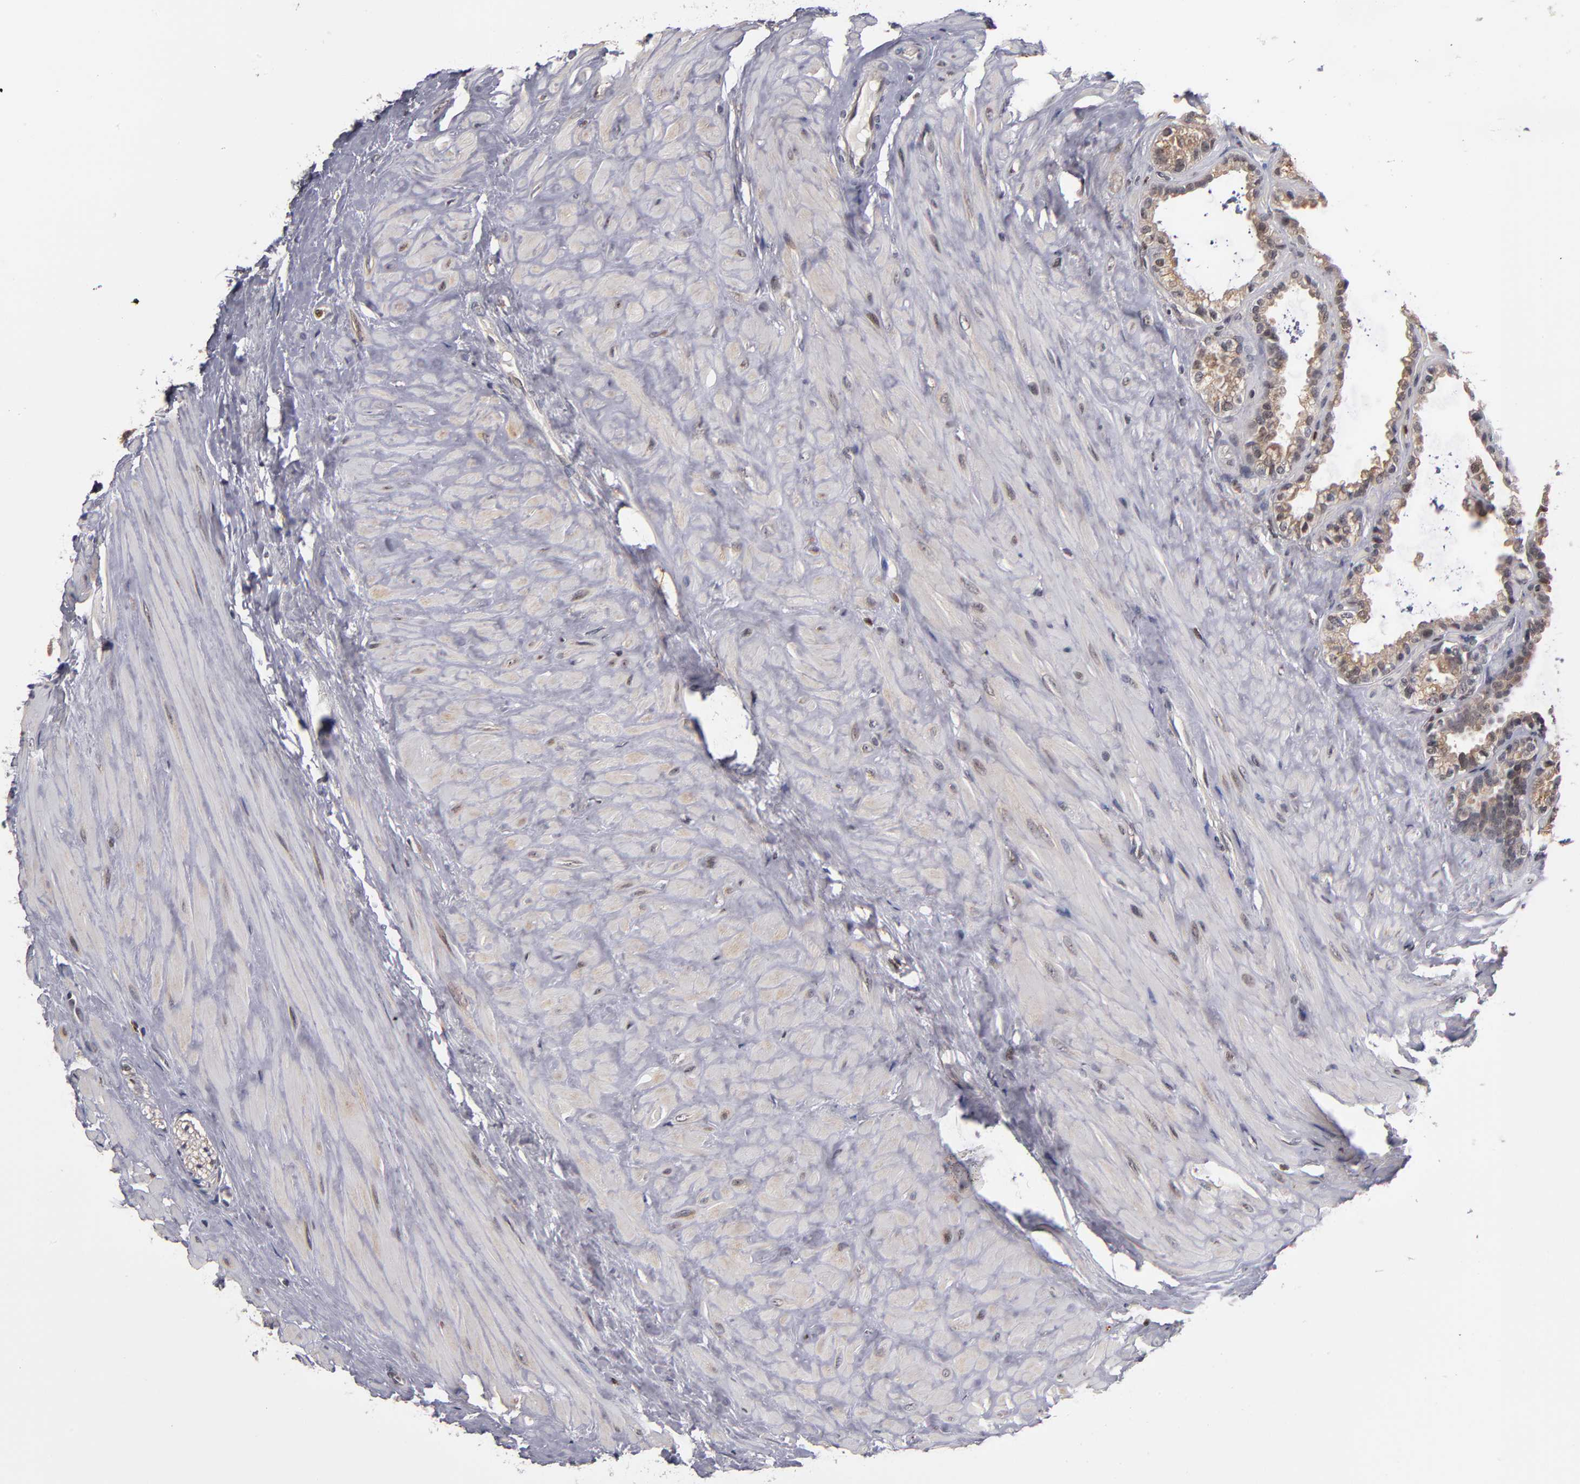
{"staining": {"intensity": "negative", "quantity": "none", "location": "none"}, "tissue": "seminal vesicle", "cell_type": "Glandular cells", "image_type": "normal", "snomed": [{"axis": "morphology", "description": "Normal tissue, NOS"}, {"axis": "morphology", "description": "Inflammation, NOS"}, {"axis": "topography", "description": "Urinary bladder"}, {"axis": "topography", "description": "Prostate"}, {"axis": "topography", "description": "Seminal veicle"}], "caption": "Immunohistochemical staining of benign seminal vesicle displays no significant staining in glandular cells.", "gene": "KDM6A", "patient": {"sex": "male", "age": 82}}